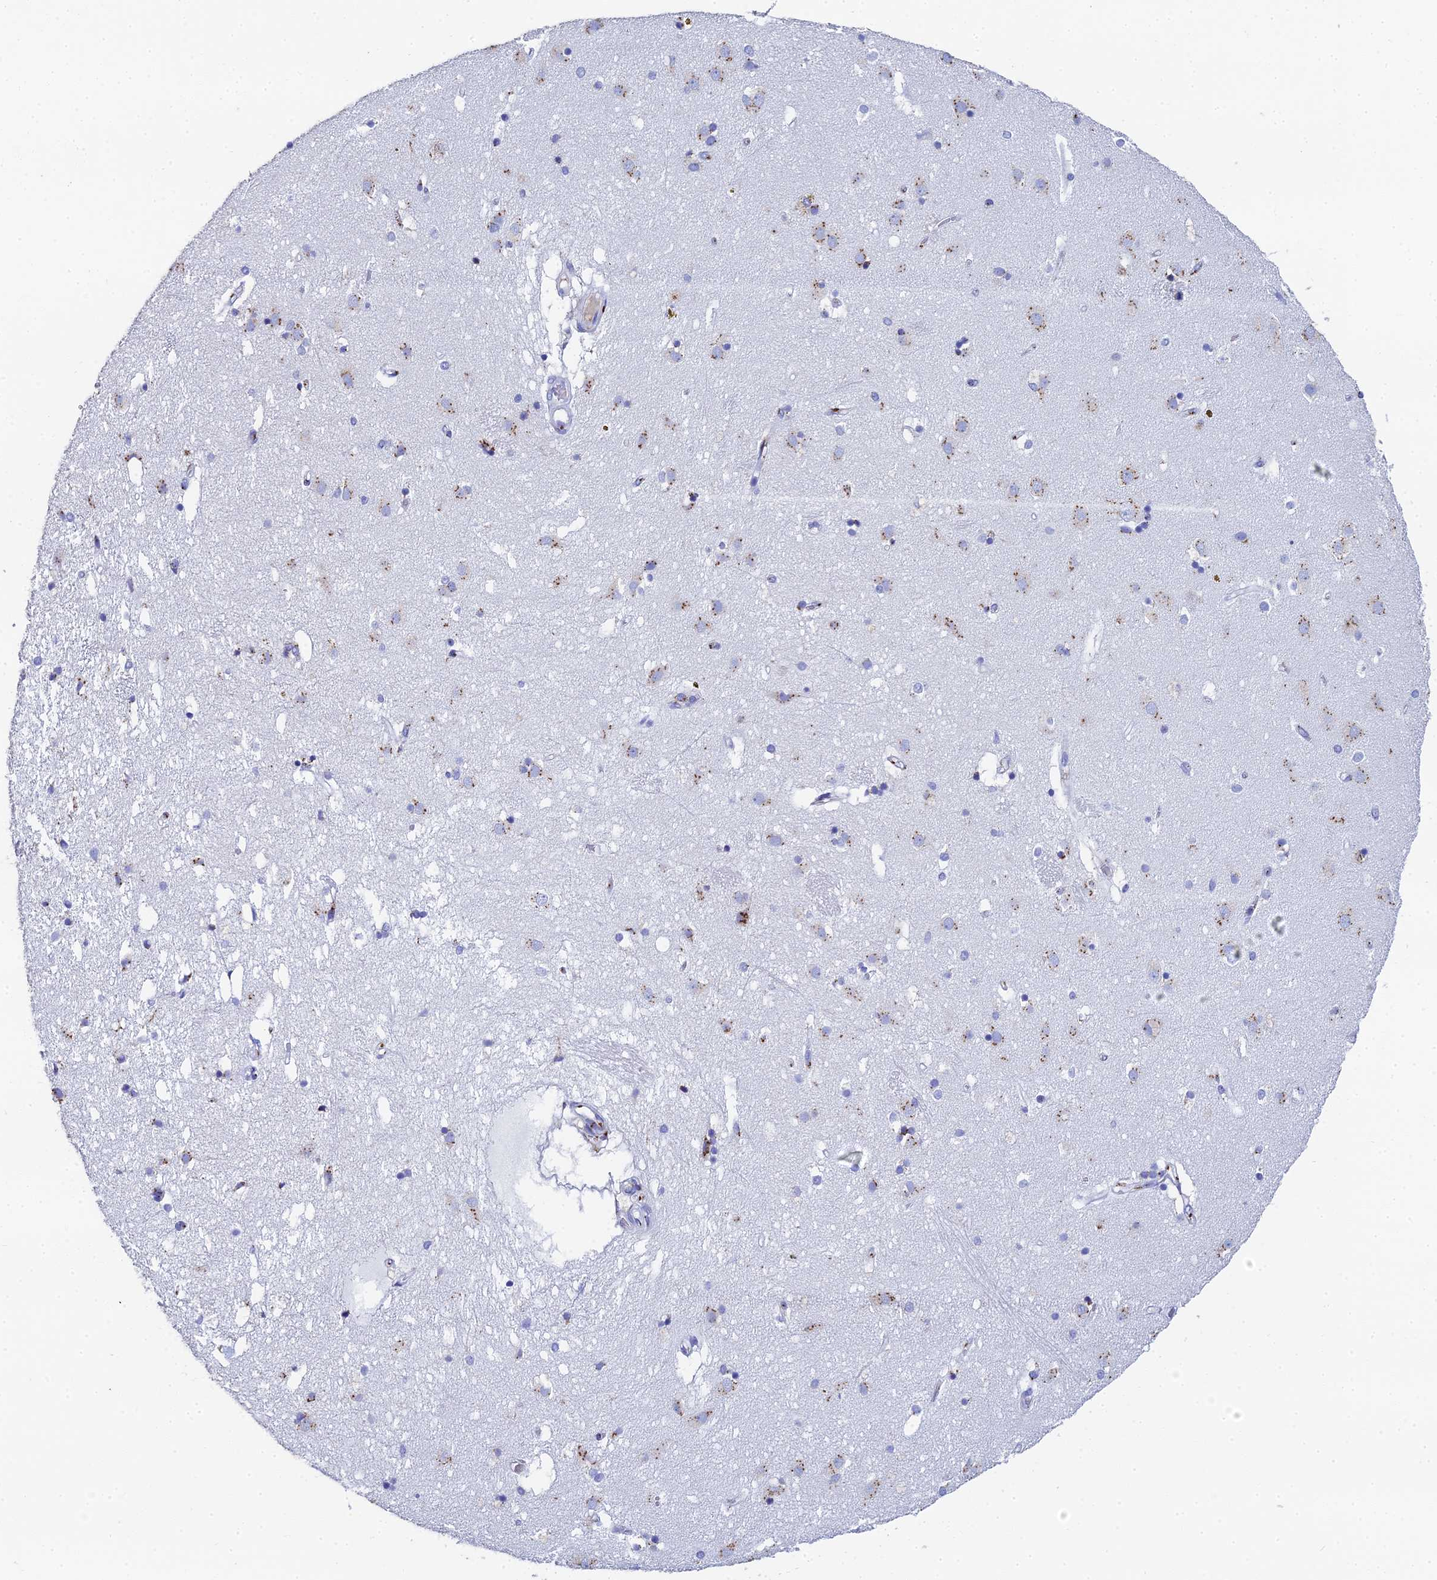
{"staining": {"intensity": "negative", "quantity": "none", "location": "none"}, "tissue": "caudate", "cell_type": "Glial cells", "image_type": "normal", "snomed": [{"axis": "morphology", "description": "Normal tissue, NOS"}, {"axis": "topography", "description": "Lateral ventricle wall"}], "caption": "Image shows no protein staining in glial cells of normal caudate. Brightfield microscopy of immunohistochemistry stained with DAB (brown) and hematoxylin (blue), captured at high magnification.", "gene": "ENSG00000268674", "patient": {"sex": "male", "age": 70}}